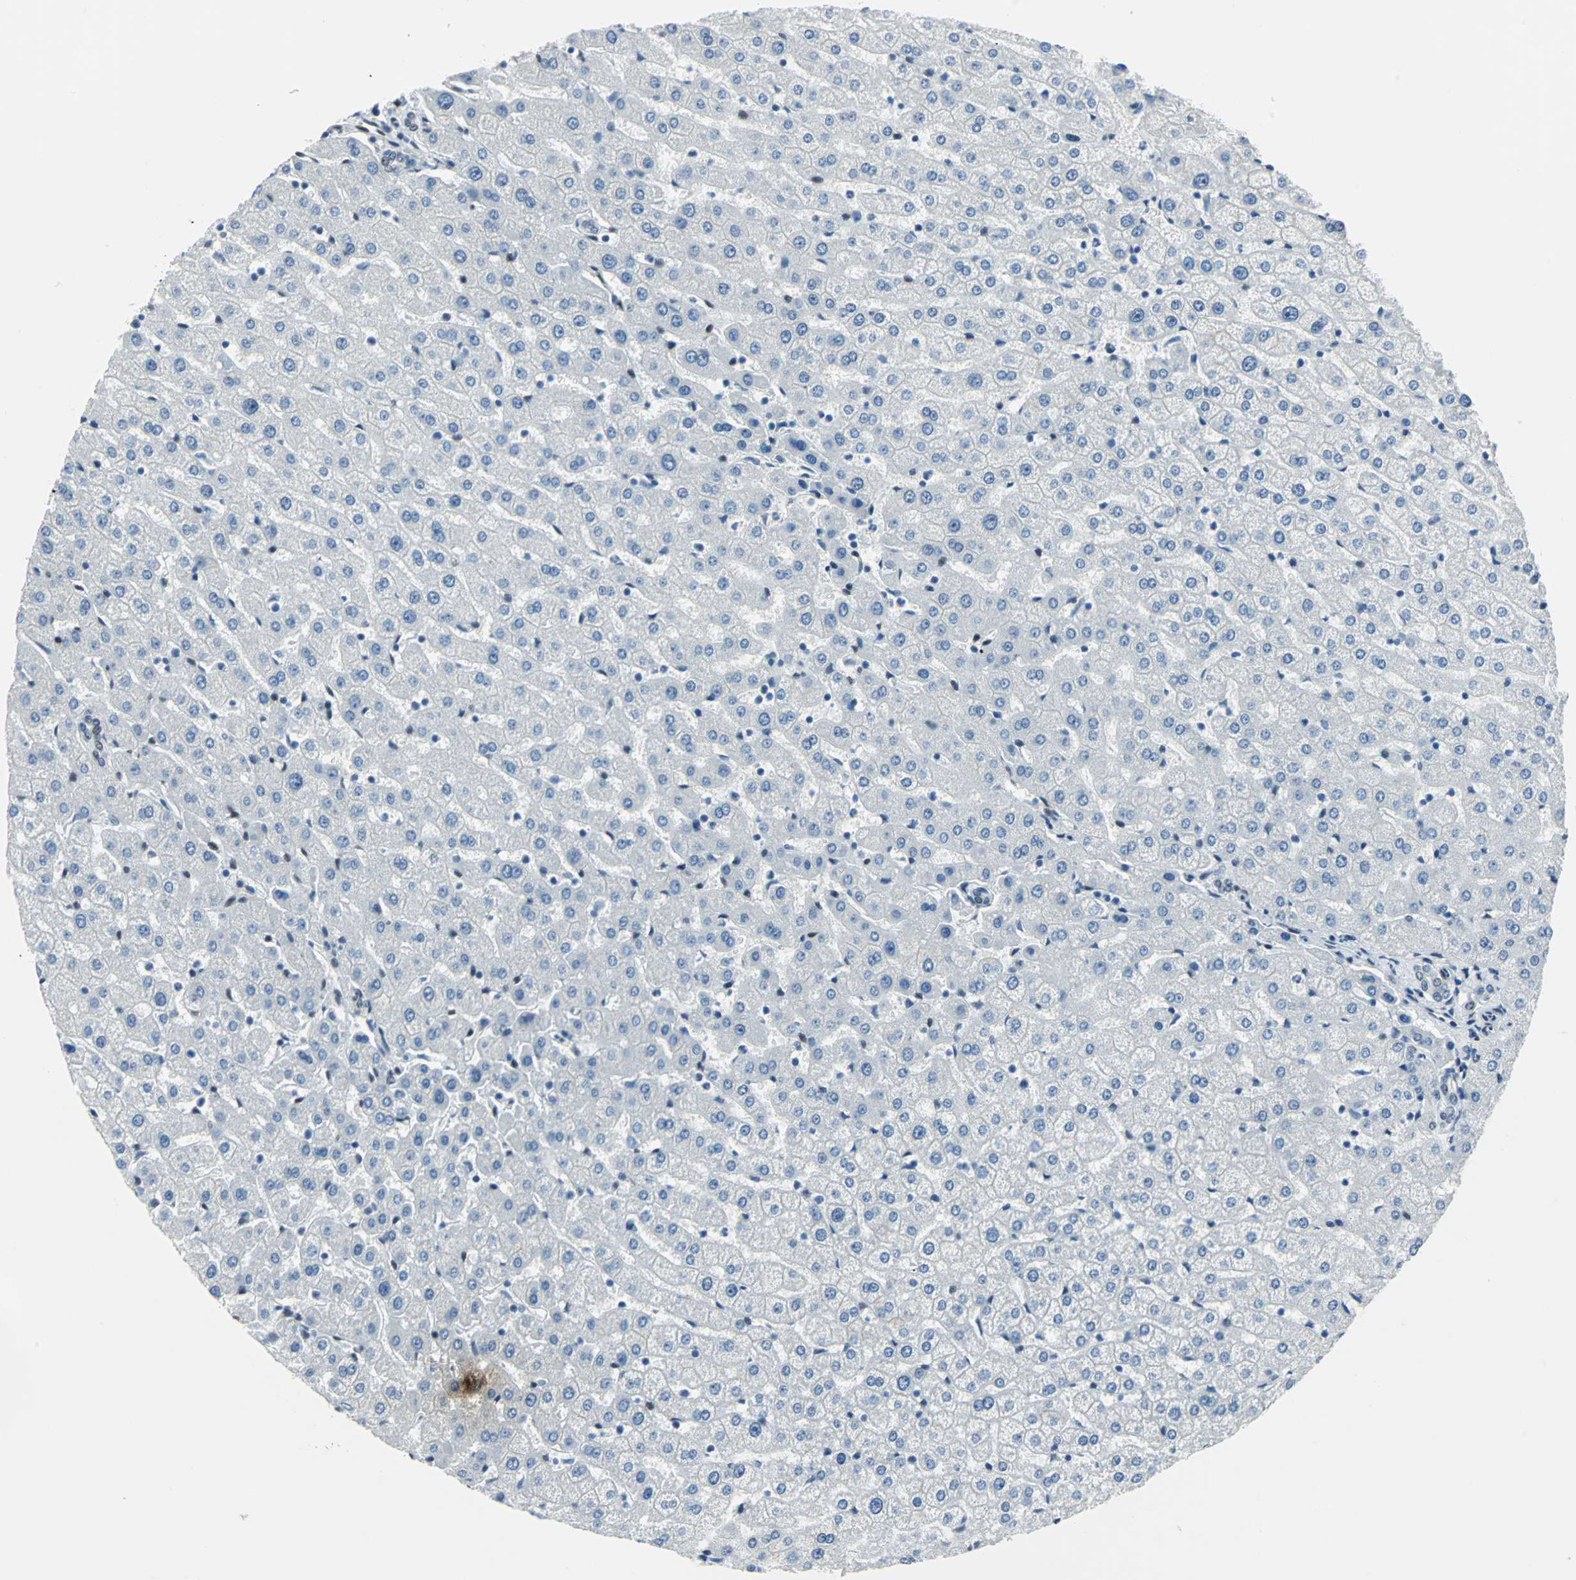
{"staining": {"intensity": "negative", "quantity": "none", "location": "none"}, "tissue": "liver", "cell_type": "Cholangiocytes", "image_type": "normal", "snomed": [{"axis": "morphology", "description": "Normal tissue, NOS"}, {"axis": "morphology", "description": "Fibrosis, NOS"}, {"axis": "topography", "description": "Liver"}], "caption": "Immunohistochemistry (IHC) histopathology image of benign human liver stained for a protein (brown), which reveals no expression in cholangiocytes.", "gene": "MEIS2", "patient": {"sex": "female", "age": 29}}